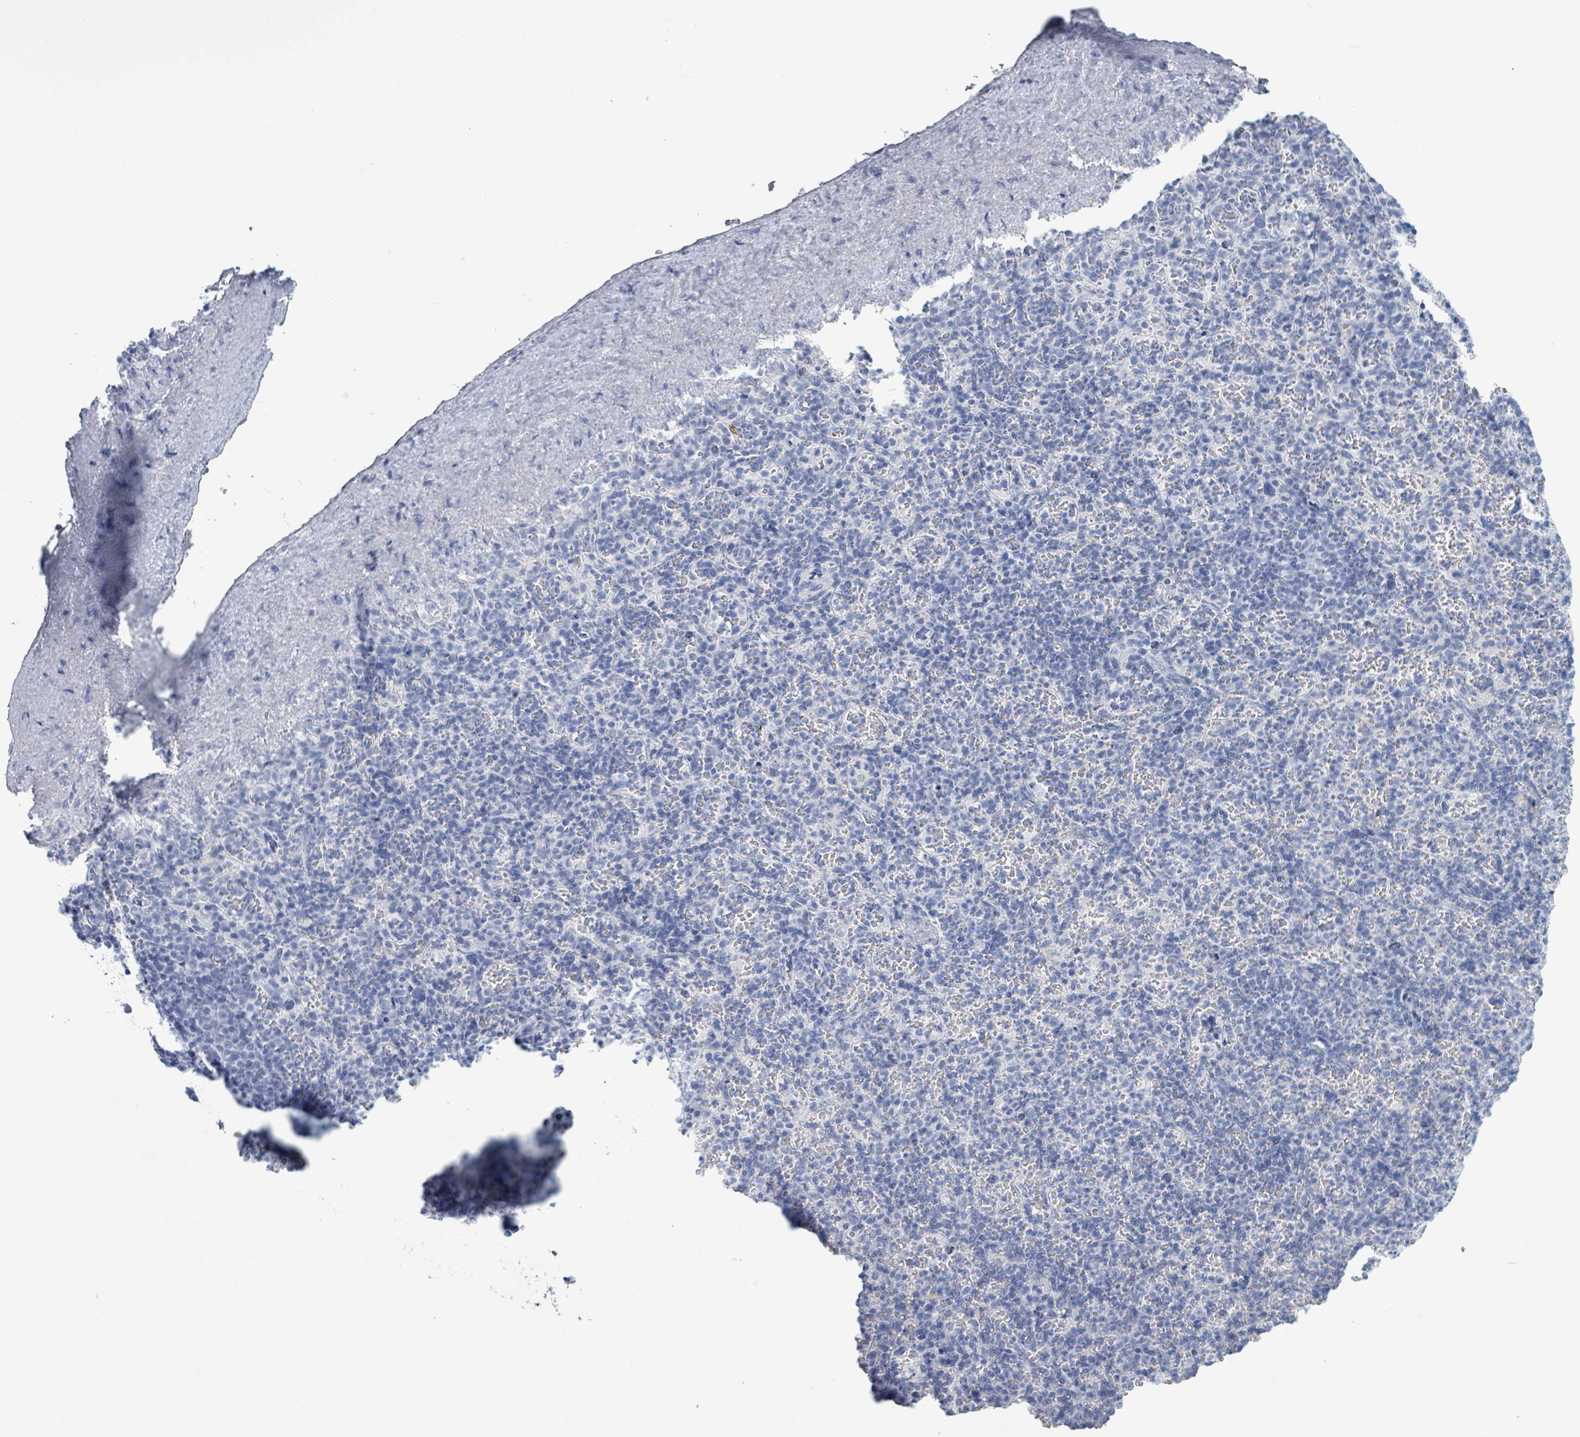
{"staining": {"intensity": "negative", "quantity": "none", "location": "none"}, "tissue": "spleen", "cell_type": "Cells in red pulp", "image_type": "normal", "snomed": [{"axis": "morphology", "description": "Normal tissue, NOS"}, {"axis": "topography", "description": "Spleen"}], "caption": "Normal spleen was stained to show a protein in brown. There is no significant positivity in cells in red pulp. Brightfield microscopy of IHC stained with DAB (3,3'-diaminobenzidine) (brown) and hematoxylin (blue), captured at high magnification.", "gene": "NKX2", "patient": {"sex": "female", "age": 74}}